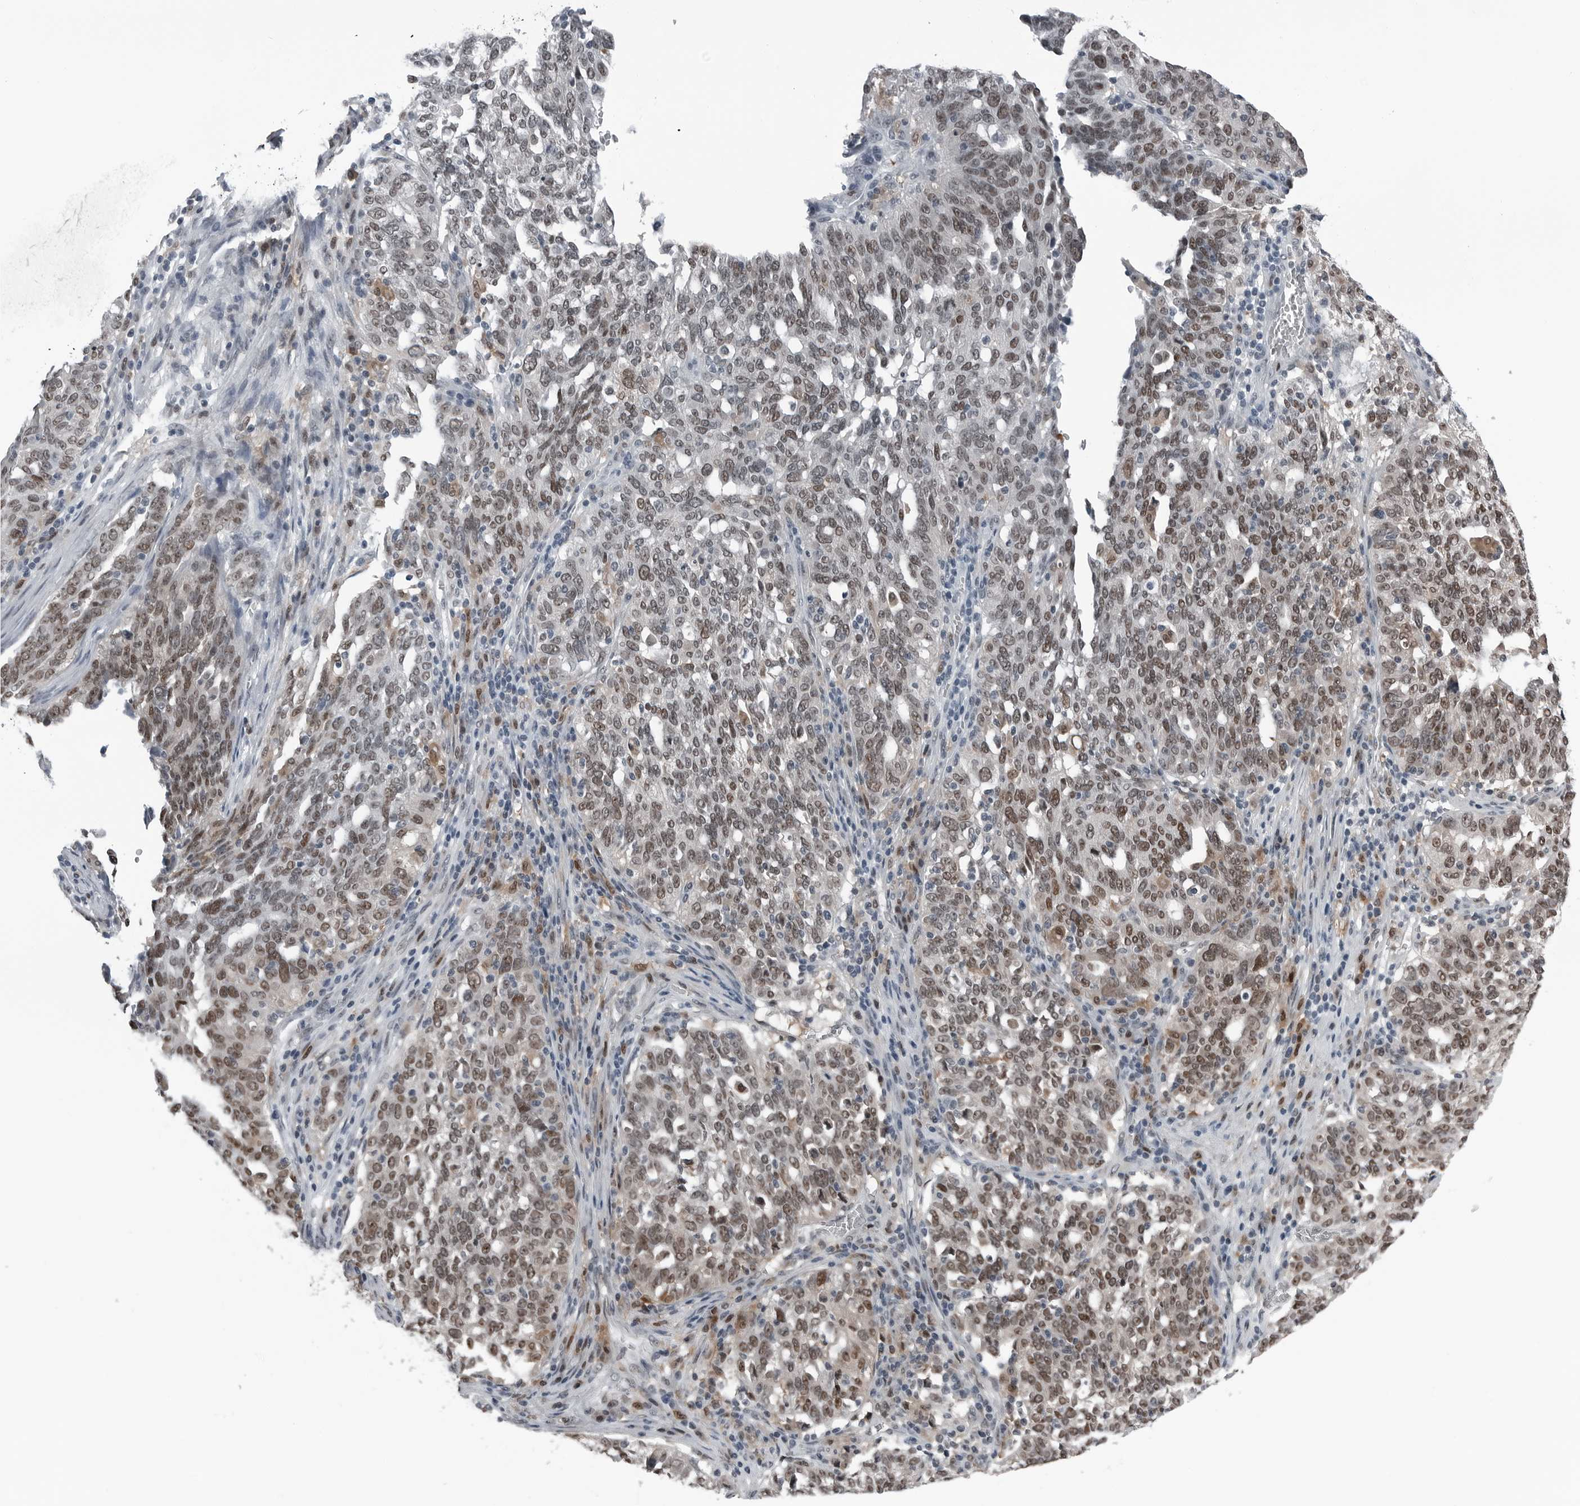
{"staining": {"intensity": "moderate", "quantity": "25%-75%", "location": "nuclear"}, "tissue": "ovarian cancer", "cell_type": "Tumor cells", "image_type": "cancer", "snomed": [{"axis": "morphology", "description": "Cystadenocarcinoma, serous, NOS"}, {"axis": "topography", "description": "Ovary"}], "caption": "A brown stain highlights moderate nuclear staining of a protein in human ovarian cancer (serous cystadenocarcinoma) tumor cells.", "gene": "AKR1A1", "patient": {"sex": "female", "age": 59}}